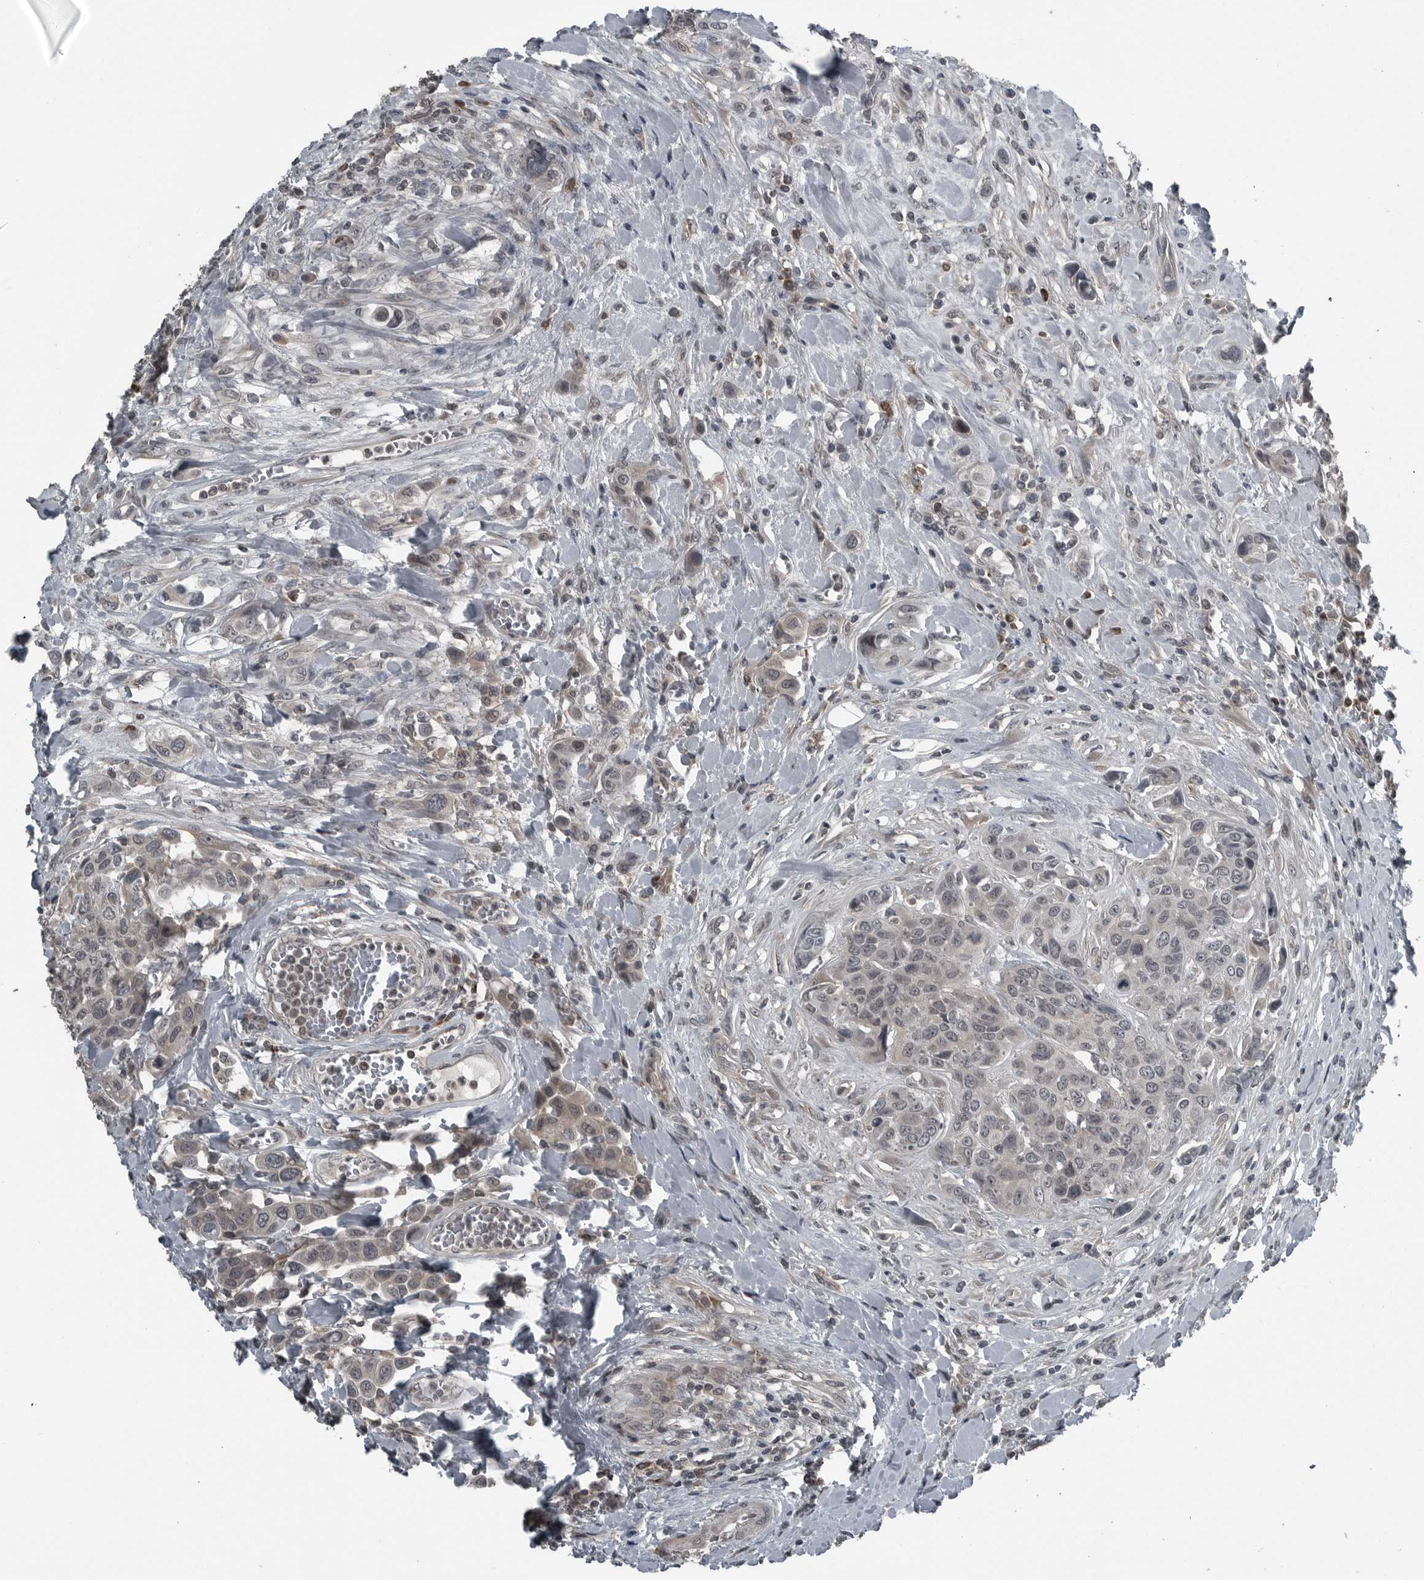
{"staining": {"intensity": "weak", "quantity": "<25%", "location": "cytoplasmic/membranous"}, "tissue": "urothelial cancer", "cell_type": "Tumor cells", "image_type": "cancer", "snomed": [{"axis": "morphology", "description": "Urothelial carcinoma, High grade"}, {"axis": "topography", "description": "Urinary bladder"}], "caption": "An immunohistochemistry (IHC) photomicrograph of high-grade urothelial carcinoma is shown. There is no staining in tumor cells of high-grade urothelial carcinoma.", "gene": "GAK", "patient": {"sex": "male", "age": 50}}